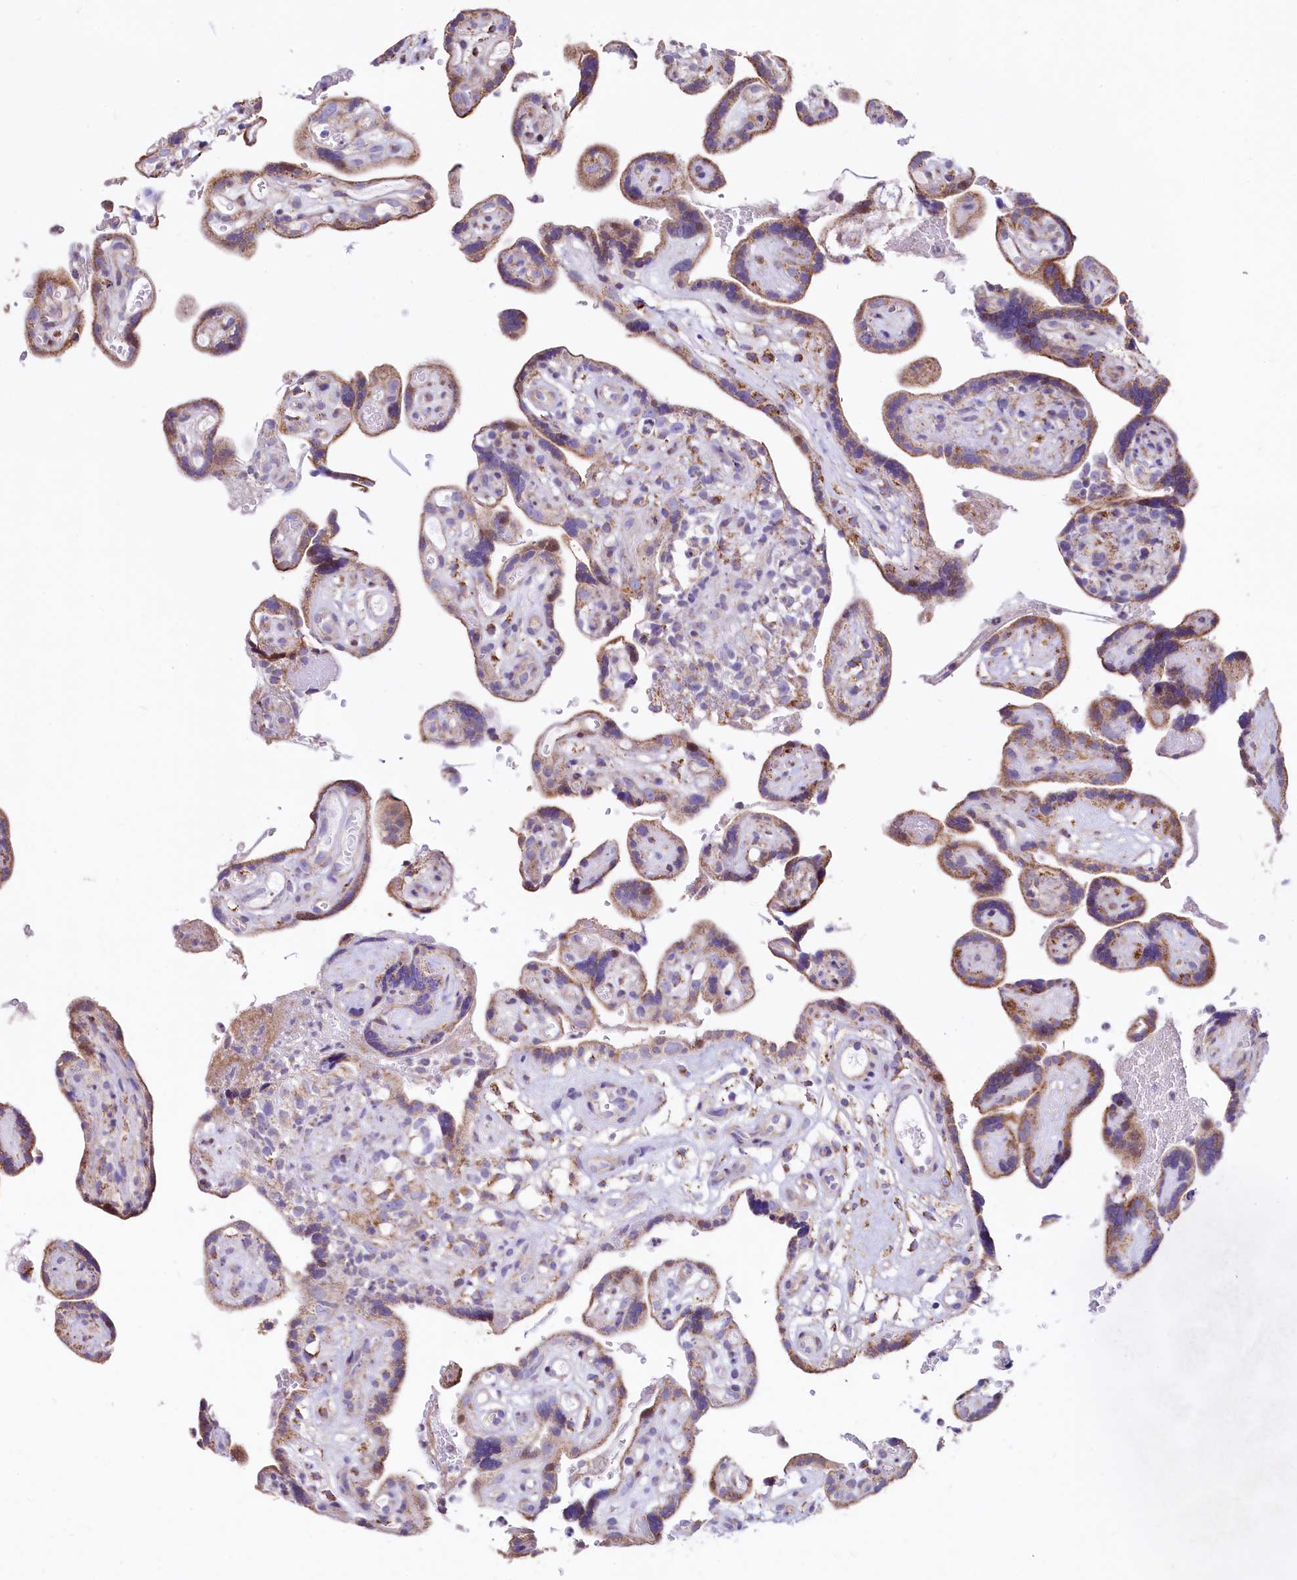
{"staining": {"intensity": "weak", "quantity": "25%-75%", "location": "cytoplasmic/membranous"}, "tissue": "placenta", "cell_type": "Decidual cells", "image_type": "normal", "snomed": [{"axis": "morphology", "description": "Normal tissue, NOS"}, {"axis": "topography", "description": "Placenta"}], "caption": "Placenta stained with DAB (3,3'-diaminobenzidine) IHC displays low levels of weak cytoplasmic/membranous positivity in about 25%-75% of decidual cells.", "gene": "VWCE", "patient": {"sex": "female", "age": 30}}